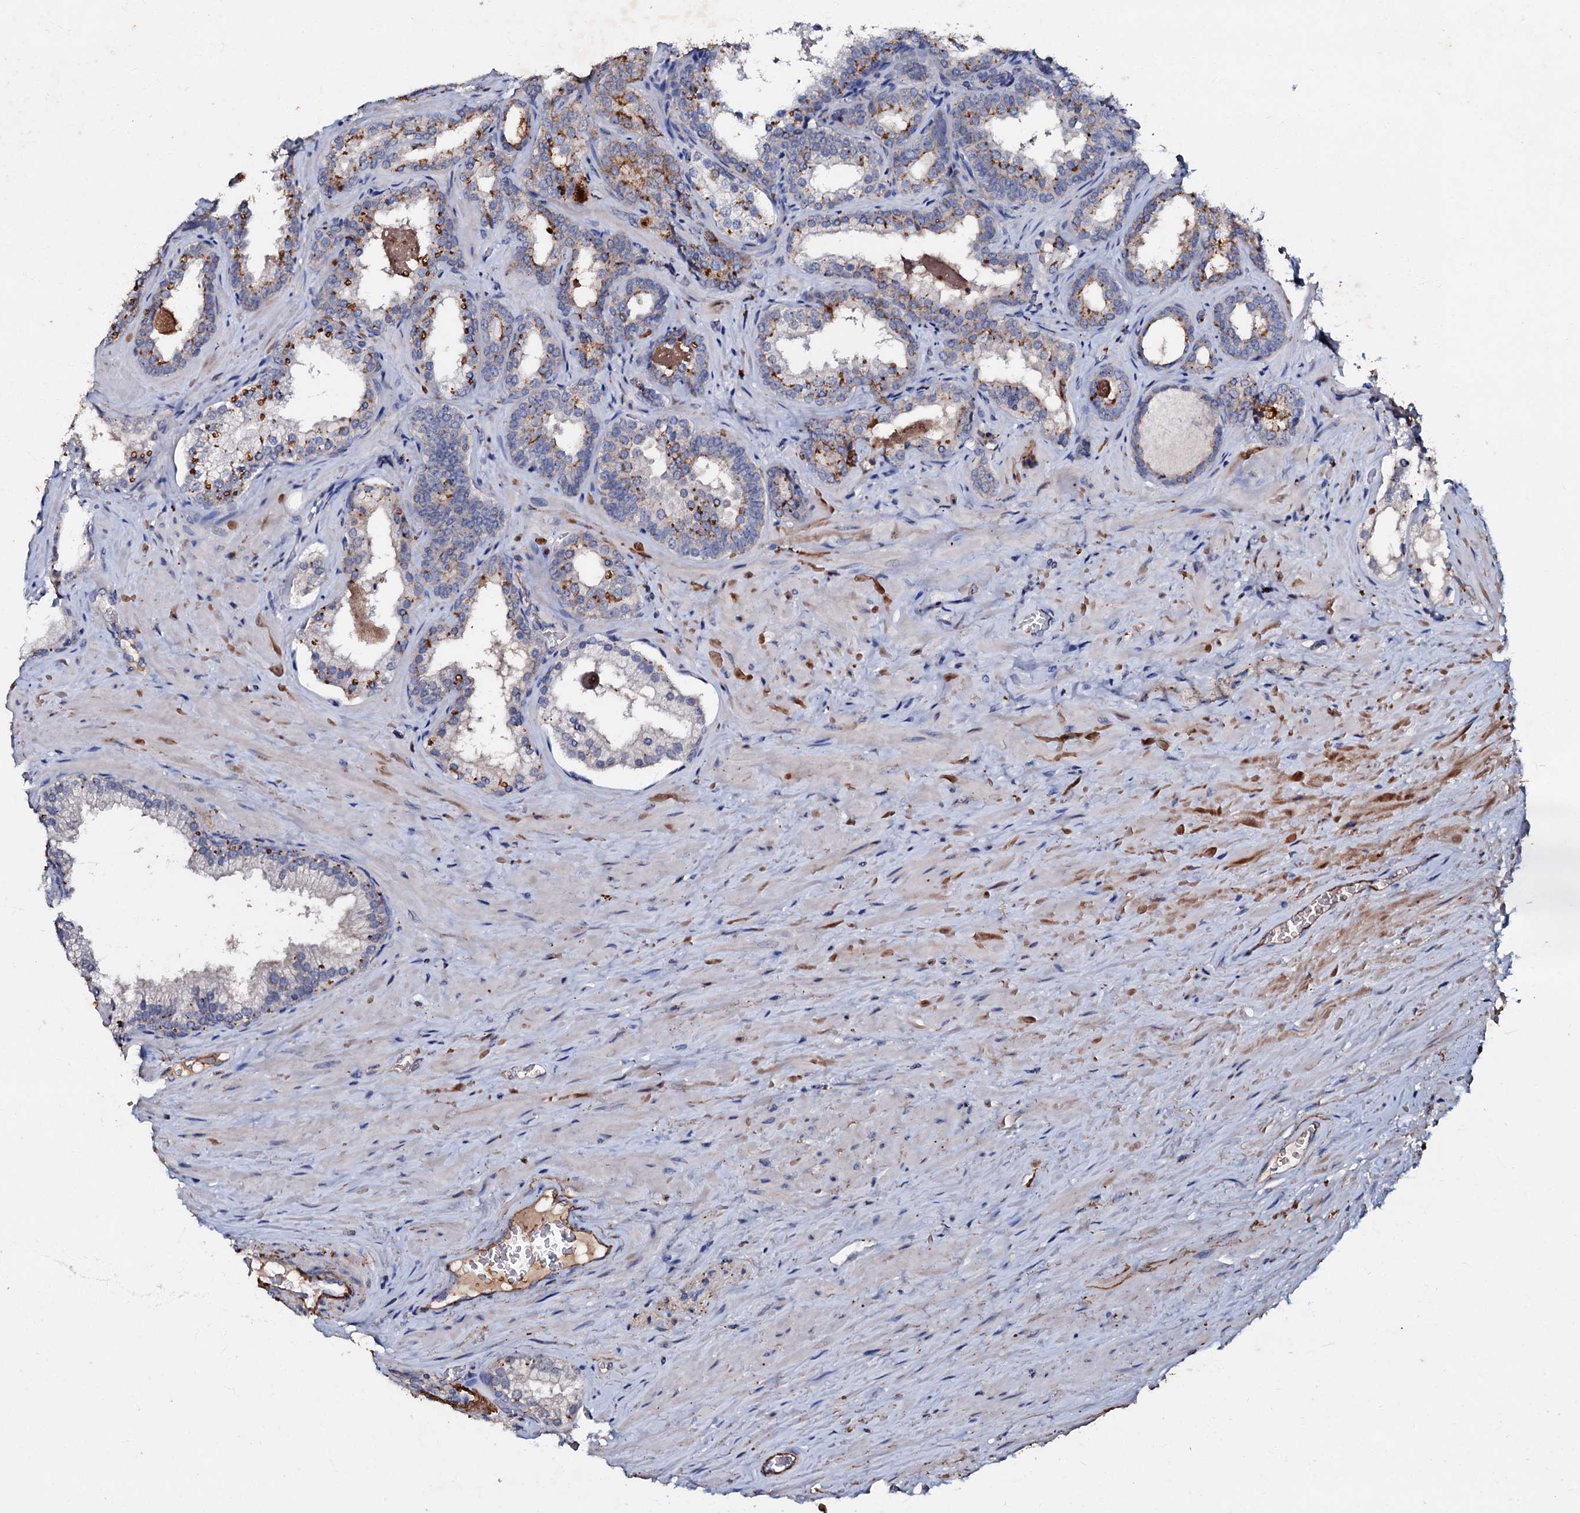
{"staining": {"intensity": "moderate", "quantity": "<25%", "location": "cytoplasmic/membranous"}, "tissue": "prostate cancer", "cell_type": "Tumor cells", "image_type": "cancer", "snomed": [{"axis": "morphology", "description": "Adenocarcinoma, High grade"}, {"axis": "topography", "description": "Prostate"}], "caption": "IHC (DAB) staining of prostate cancer (adenocarcinoma (high-grade)) displays moderate cytoplasmic/membranous protein positivity in about <25% of tumor cells. The staining was performed using DAB to visualize the protein expression in brown, while the nuclei were stained in blue with hematoxylin (Magnification: 20x).", "gene": "MANSC4", "patient": {"sex": "male", "age": 64}}